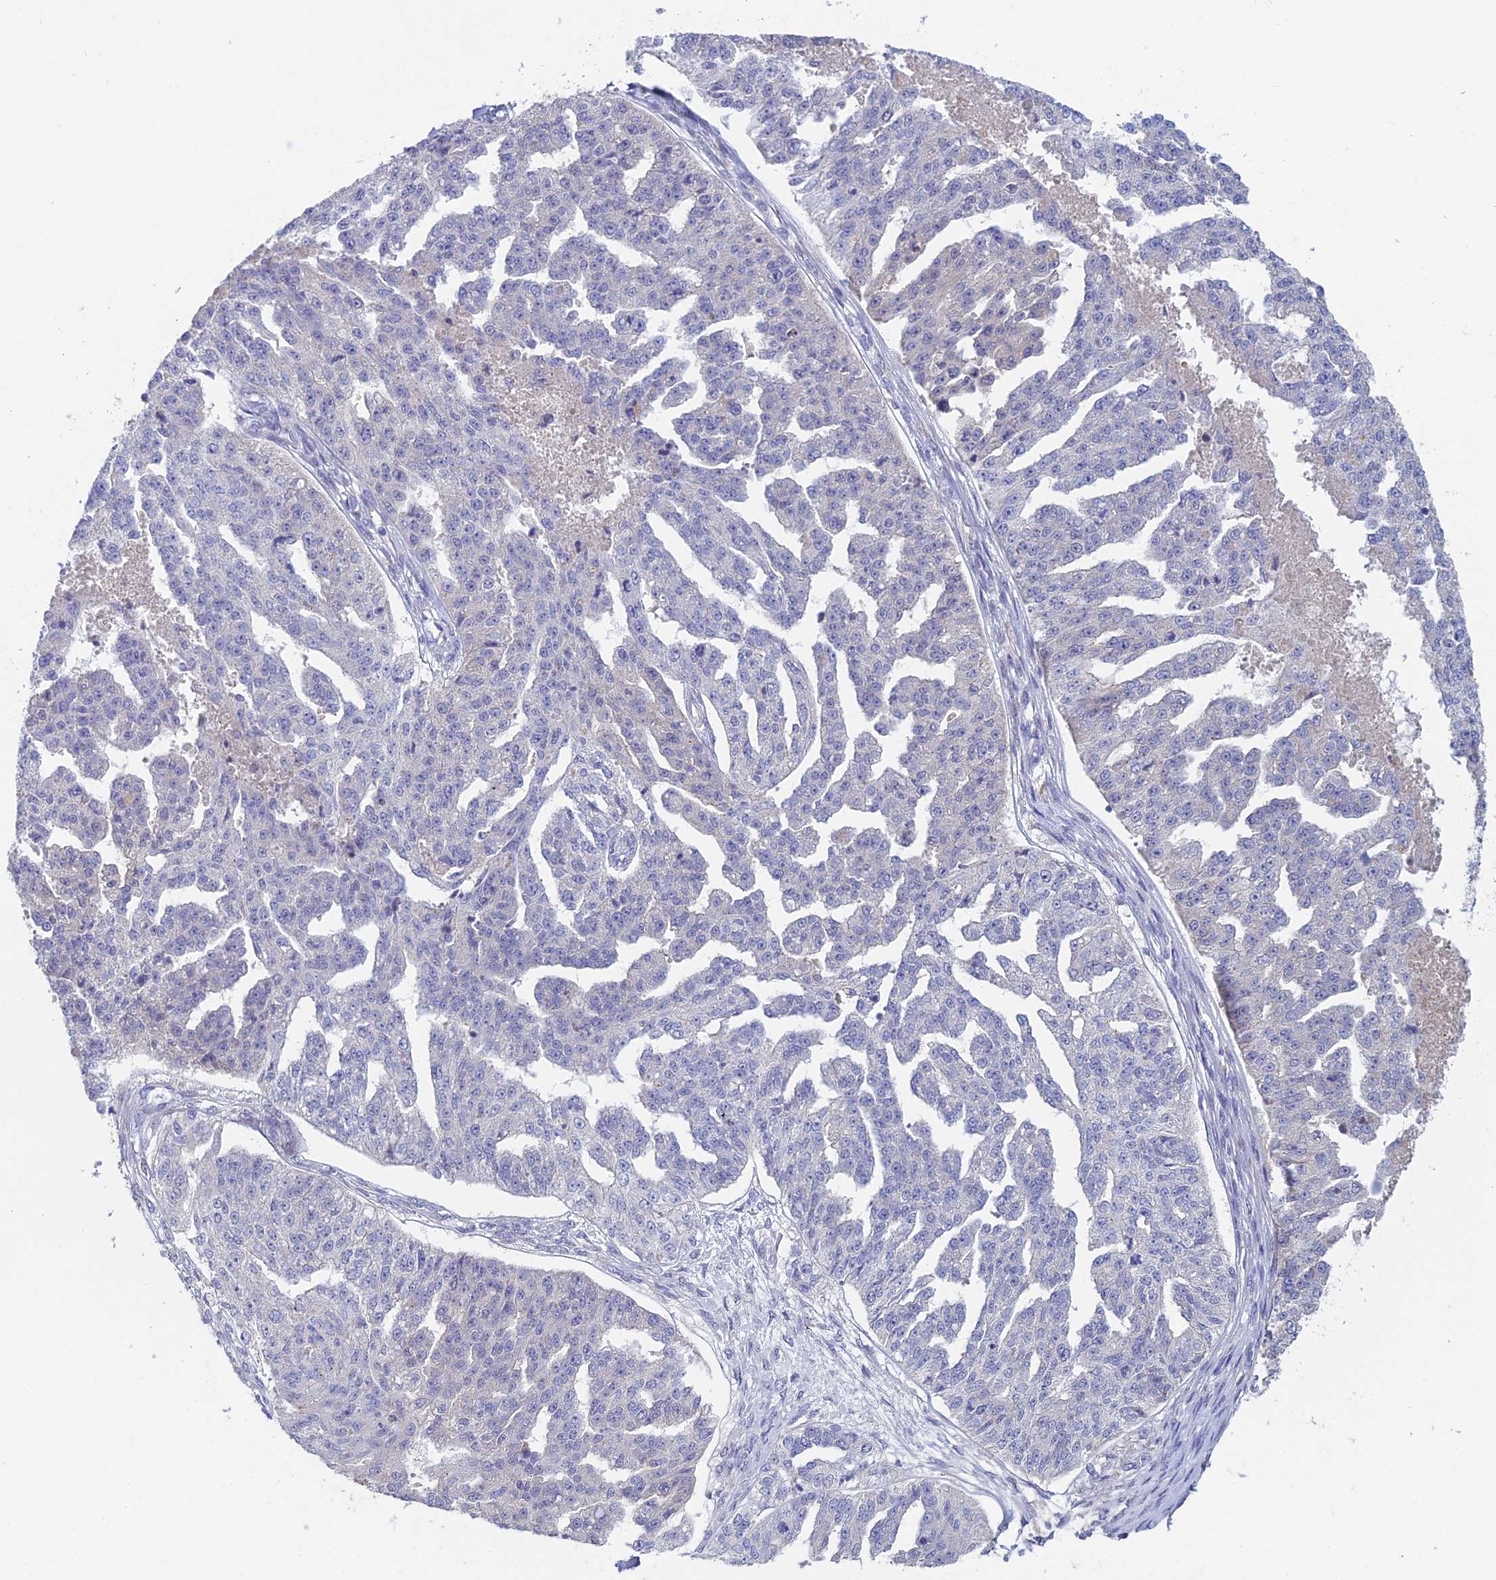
{"staining": {"intensity": "negative", "quantity": "none", "location": "none"}, "tissue": "ovarian cancer", "cell_type": "Tumor cells", "image_type": "cancer", "snomed": [{"axis": "morphology", "description": "Cystadenocarcinoma, serous, NOS"}, {"axis": "topography", "description": "Ovary"}], "caption": "The immunohistochemistry (IHC) micrograph has no significant positivity in tumor cells of ovarian cancer tissue.", "gene": "XPO7", "patient": {"sex": "female", "age": 58}}